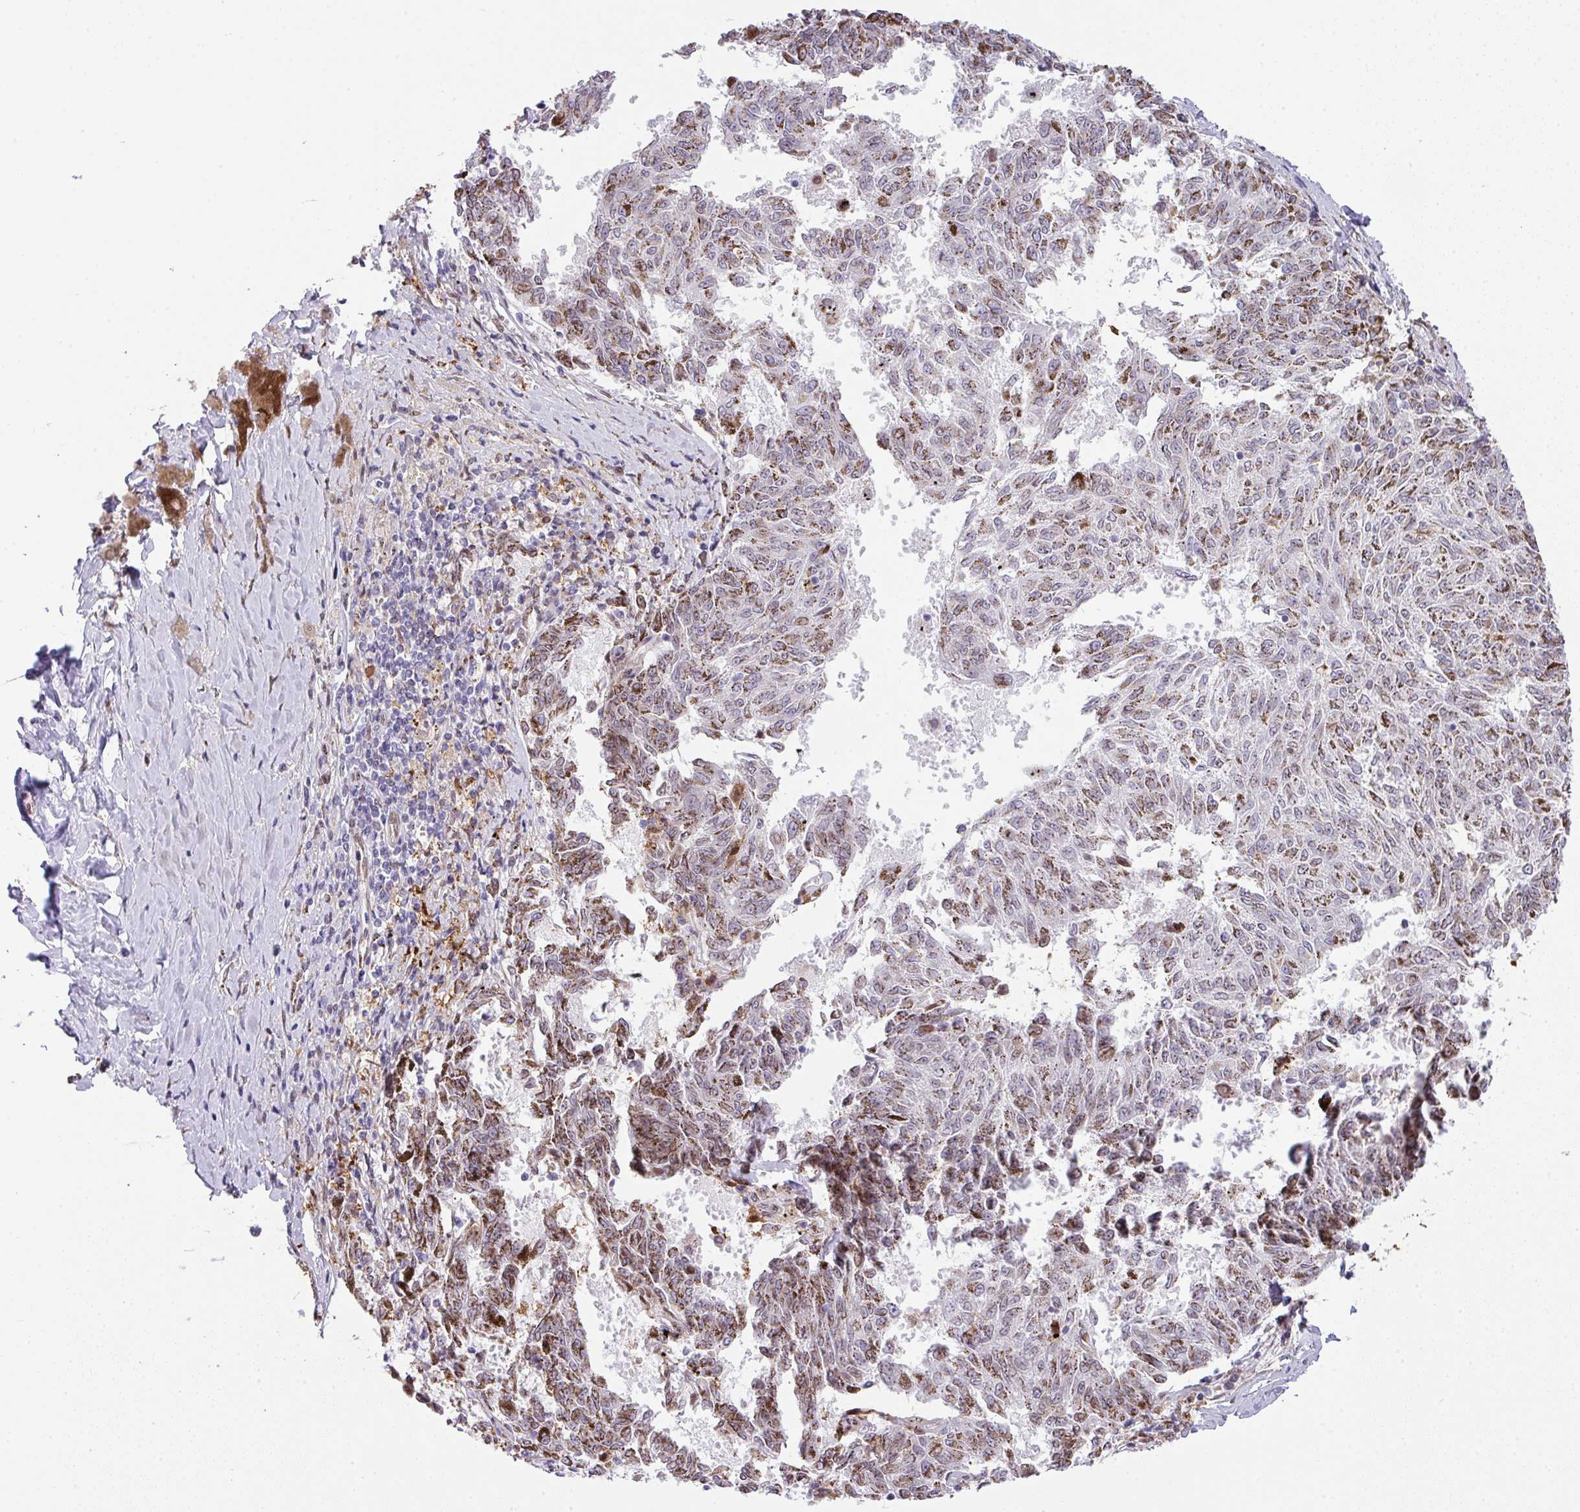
{"staining": {"intensity": "moderate", "quantity": "<25%", "location": "cytoplasmic/membranous,nuclear"}, "tissue": "melanoma", "cell_type": "Tumor cells", "image_type": "cancer", "snomed": [{"axis": "morphology", "description": "Malignant melanoma, NOS"}, {"axis": "topography", "description": "Skin"}], "caption": "A brown stain labels moderate cytoplasmic/membranous and nuclear positivity of a protein in malignant melanoma tumor cells.", "gene": "PLK1", "patient": {"sex": "female", "age": 72}}